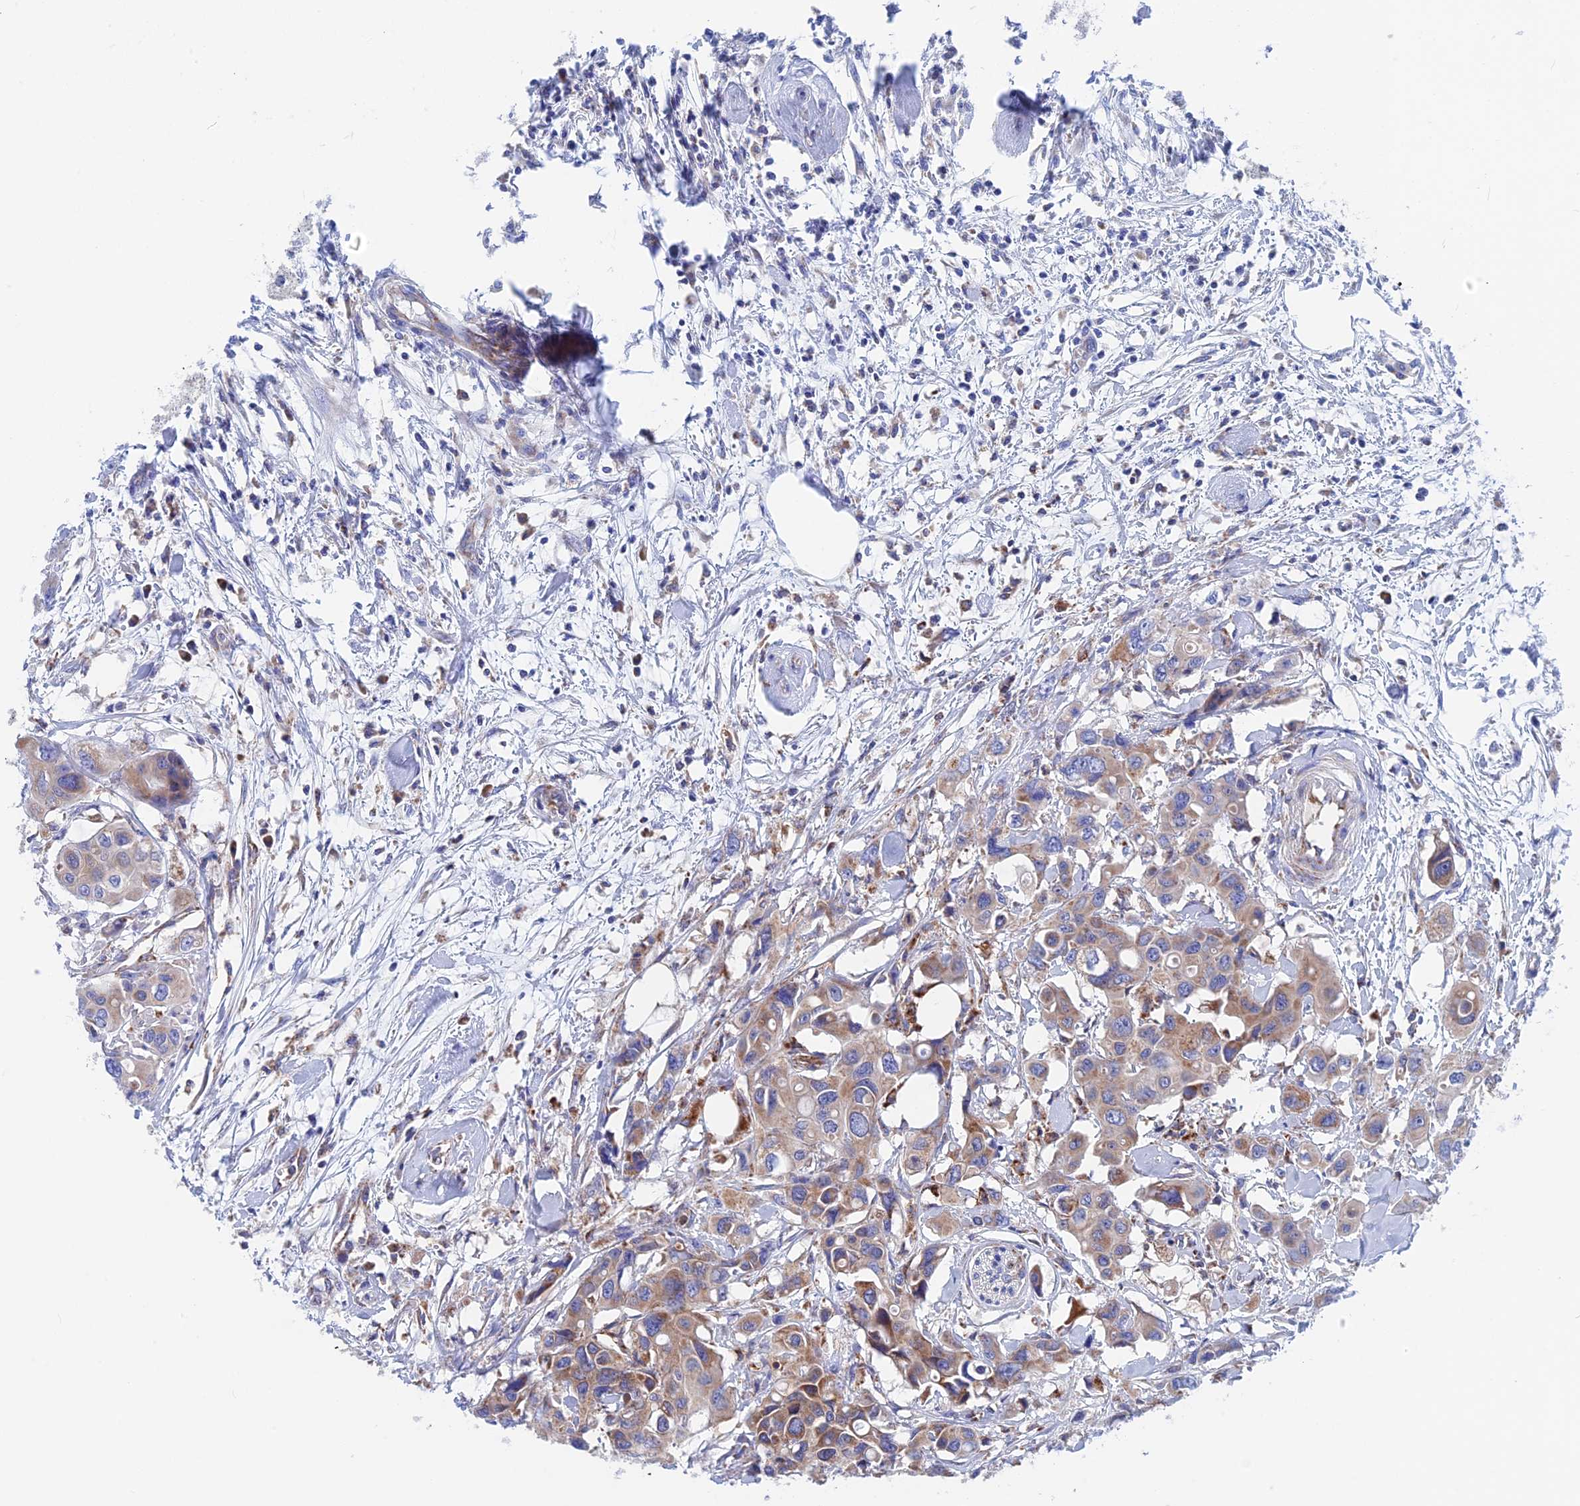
{"staining": {"intensity": "moderate", "quantity": "25%-75%", "location": "cytoplasmic/membranous"}, "tissue": "colorectal cancer", "cell_type": "Tumor cells", "image_type": "cancer", "snomed": [{"axis": "morphology", "description": "Adenocarcinoma, NOS"}, {"axis": "topography", "description": "Colon"}], "caption": "Colorectal adenocarcinoma was stained to show a protein in brown. There is medium levels of moderate cytoplasmic/membranous expression in approximately 25%-75% of tumor cells.", "gene": "WDR83", "patient": {"sex": "male", "age": 77}}